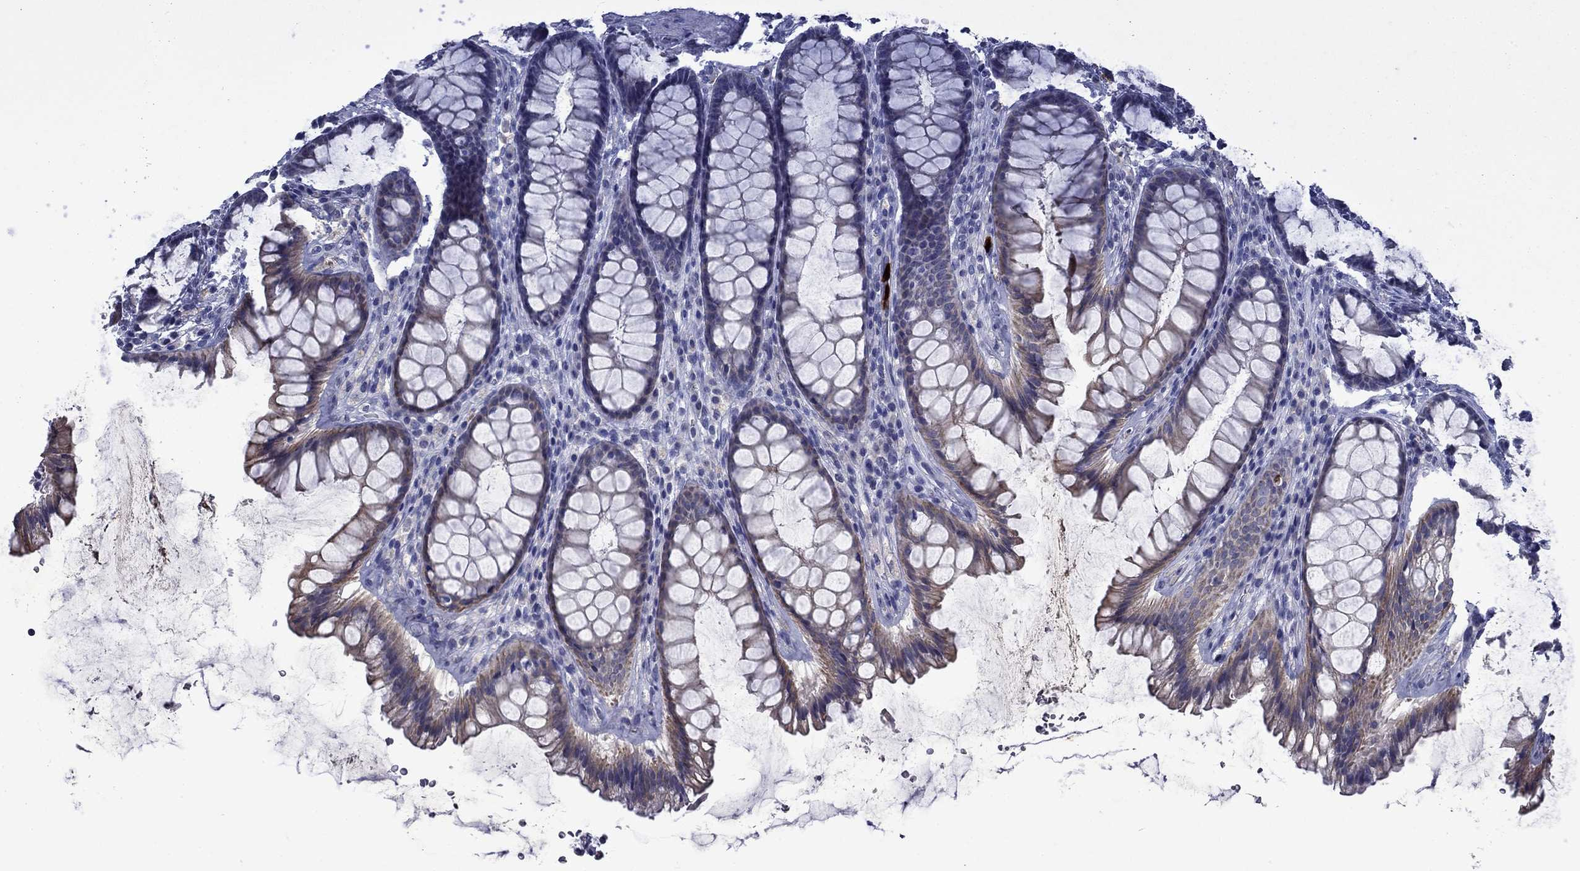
{"staining": {"intensity": "weak", "quantity": "25%-75%", "location": "cytoplasmic/membranous"}, "tissue": "rectum", "cell_type": "Glandular cells", "image_type": "normal", "snomed": [{"axis": "morphology", "description": "Normal tissue, NOS"}, {"axis": "topography", "description": "Rectum"}], "caption": "A photomicrograph of human rectum stained for a protein displays weak cytoplasmic/membranous brown staining in glandular cells. (IHC, brightfield microscopy, high magnification).", "gene": "IRF5", "patient": {"sex": "male", "age": 72}}